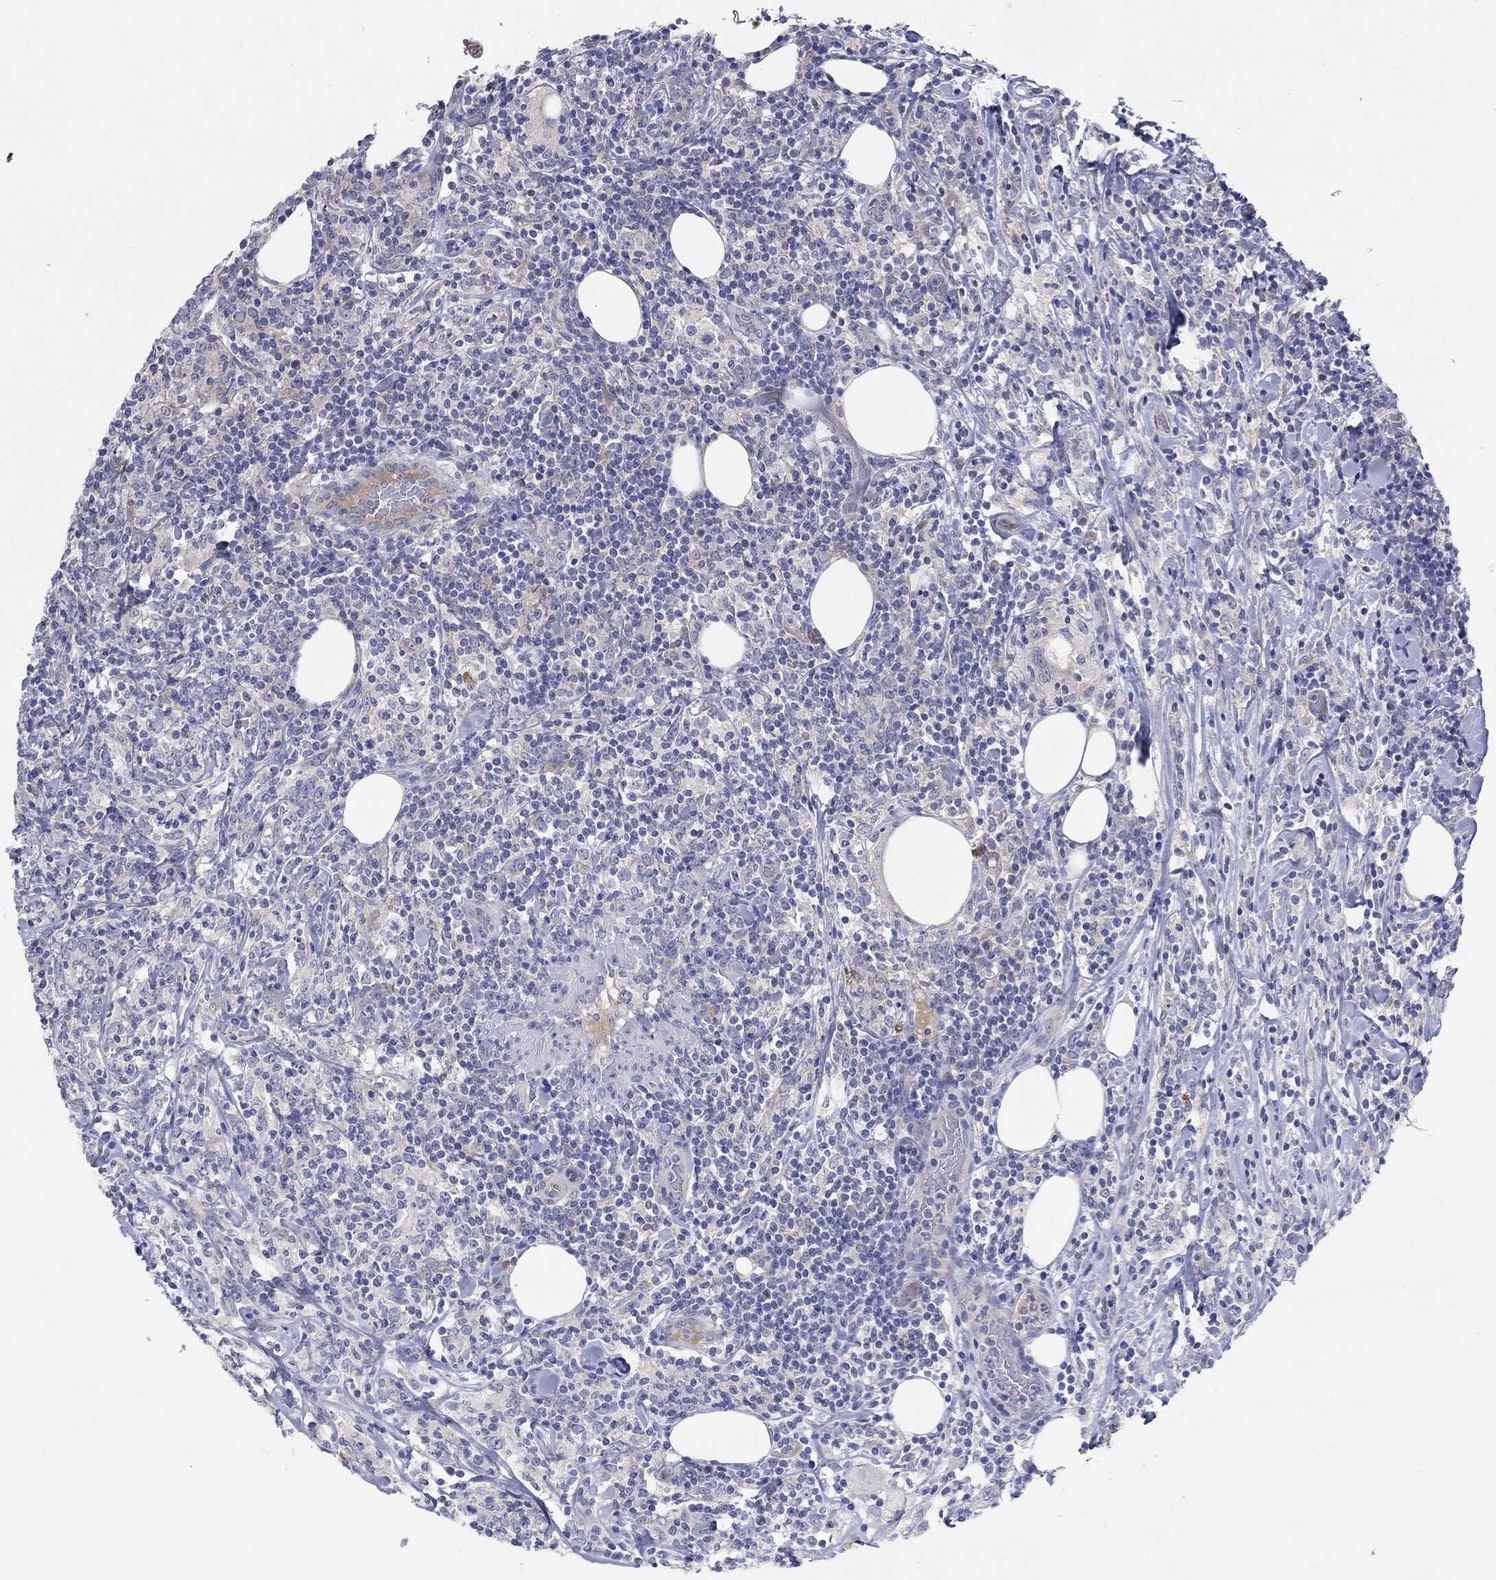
{"staining": {"intensity": "negative", "quantity": "none", "location": "none"}, "tissue": "lymphoma", "cell_type": "Tumor cells", "image_type": "cancer", "snomed": [{"axis": "morphology", "description": "Malignant lymphoma, non-Hodgkin's type, High grade"}, {"axis": "topography", "description": "Lymph node"}], "caption": "Immunohistochemical staining of lymphoma displays no significant positivity in tumor cells.", "gene": "PLCL2", "patient": {"sex": "female", "age": 84}}